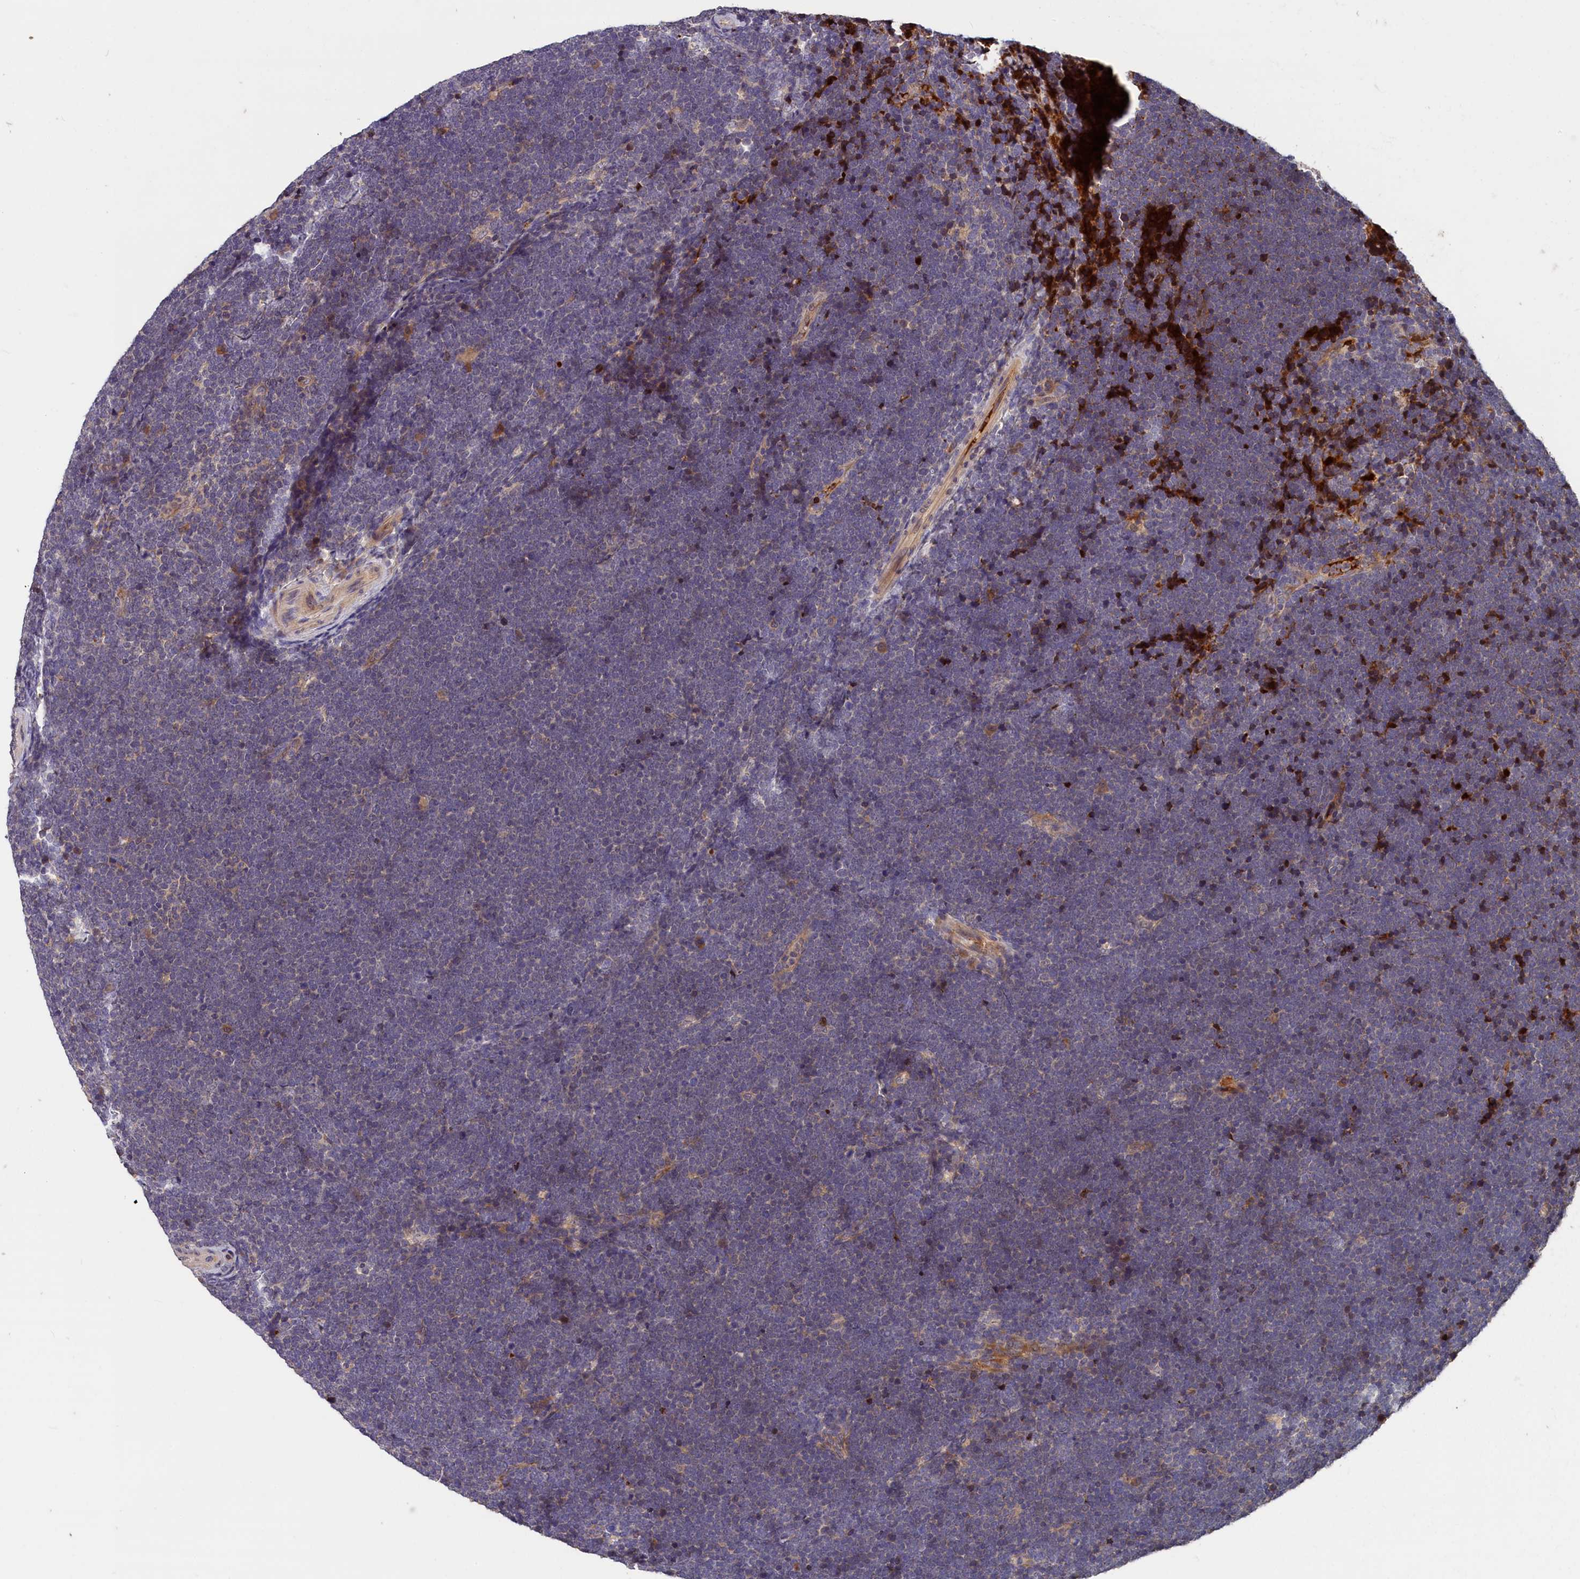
{"staining": {"intensity": "strong", "quantity": "<25%", "location": "cytoplasmic/membranous"}, "tissue": "lymphoma", "cell_type": "Tumor cells", "image_type": "cancer", "snomed": [{"axis": "morphology", "description": "Malignant lymphoma, non-Hodgkin's type, High grade"}, {"axis": "topography", "description": "Lymph node"}], "caption": "The image shows immunohistochemical staining of lymphoma. There is strong cytoplasmic/membranous staining is identified in approximately <25% of tumor cells. The staining is performed using DAB brown chromogen to label protein expression. The nuclei are counter-stained blue using hematoxylin.", "gene": "ITIH1", "patient": {"sex": "male", "age": 13}}